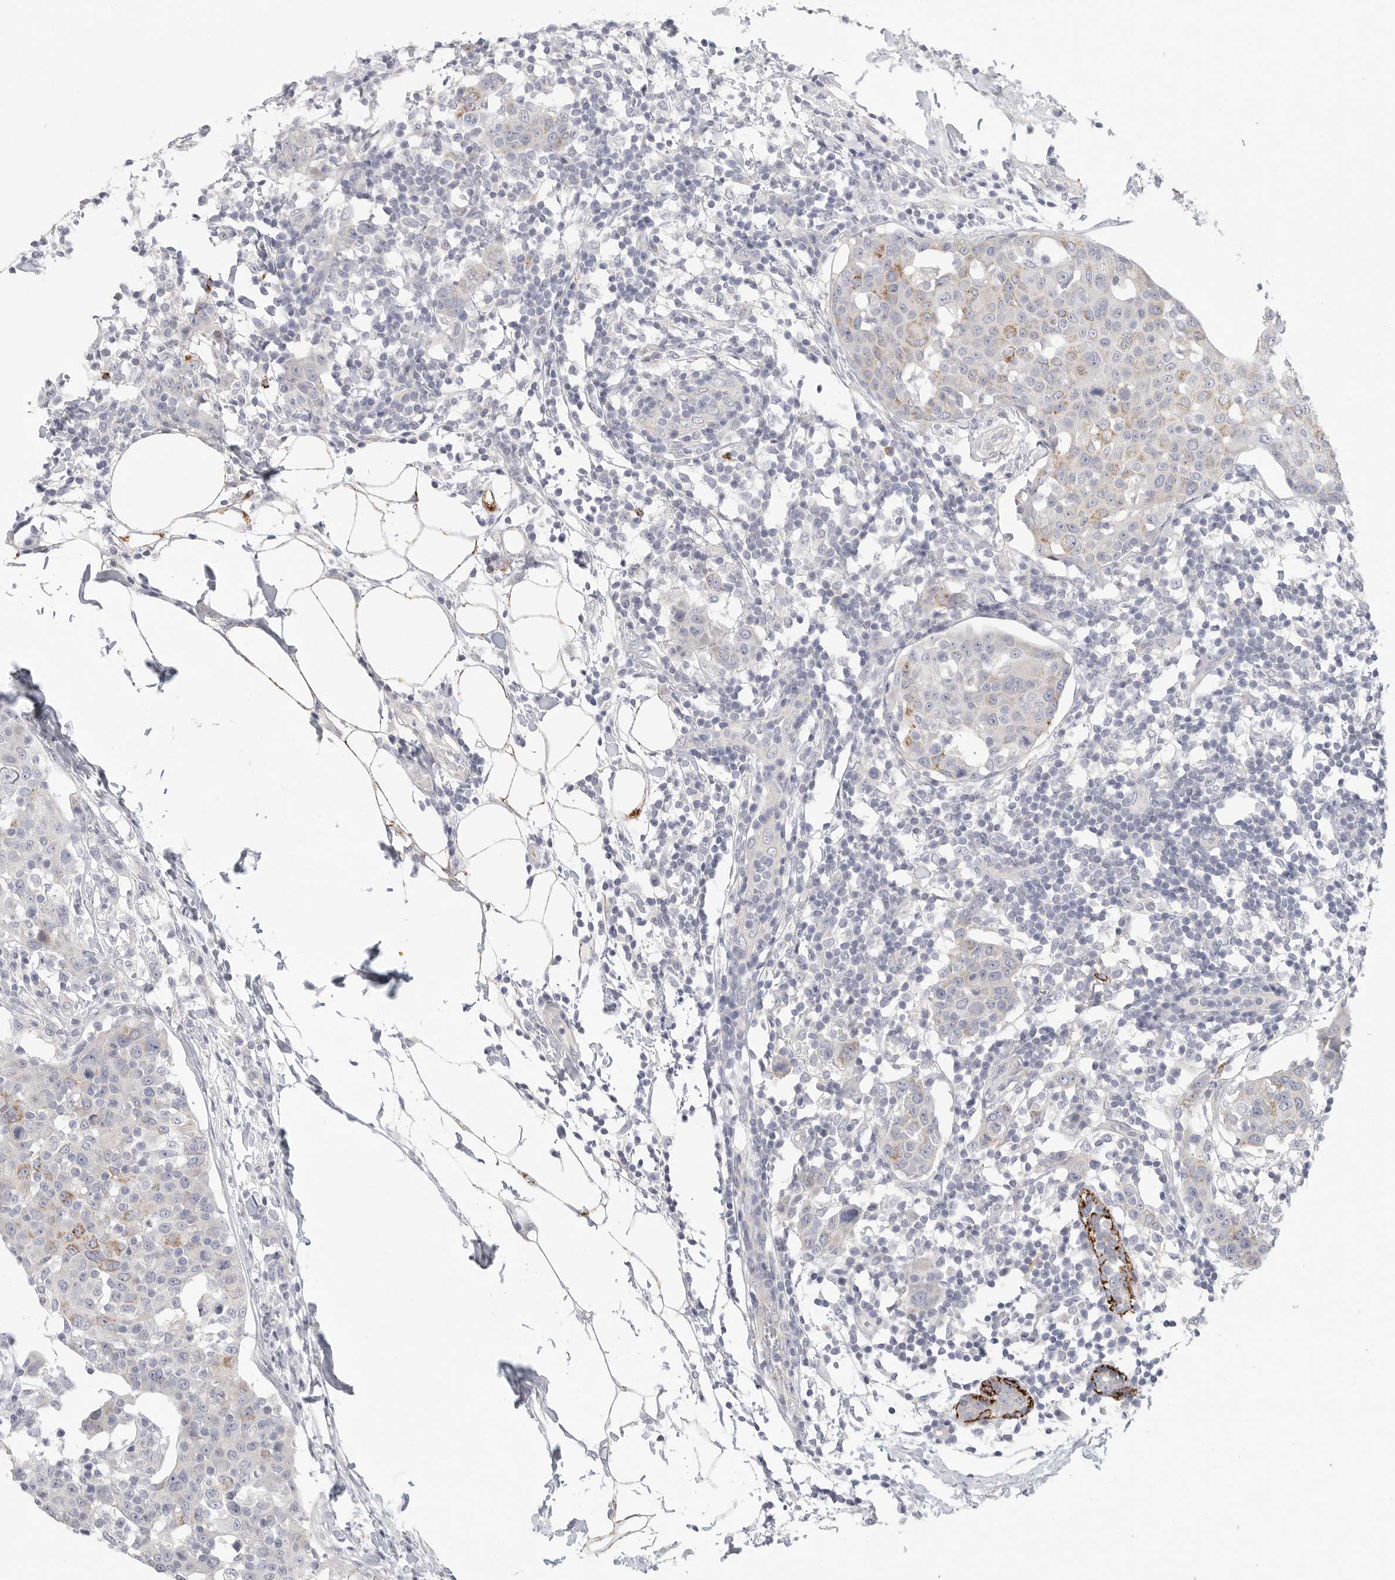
{"staining": {"intensity": "moderate", "quantity": "<25%", "location": "cytoplasmic/membranous"}, "tissue": "breast cancer", "cell_type": "Tumor cells", "image_type": "cancer", "snomed": [{"axis": "morphology", "description": "Normal tissue, NOS"}, {"axis": "morphology", "description": "Duct carcinoma"}, {"axis": "topography", "description": "Breast"}], "caption": "Breast cancer (invasive ductal carcinoma) stained with a brown dye shows moderate cytoplasmic/membranous positive expression in approximately <25% of tumor cells.", "gene": "ELP3", "patient": {"sex": "female", "age": 37}}